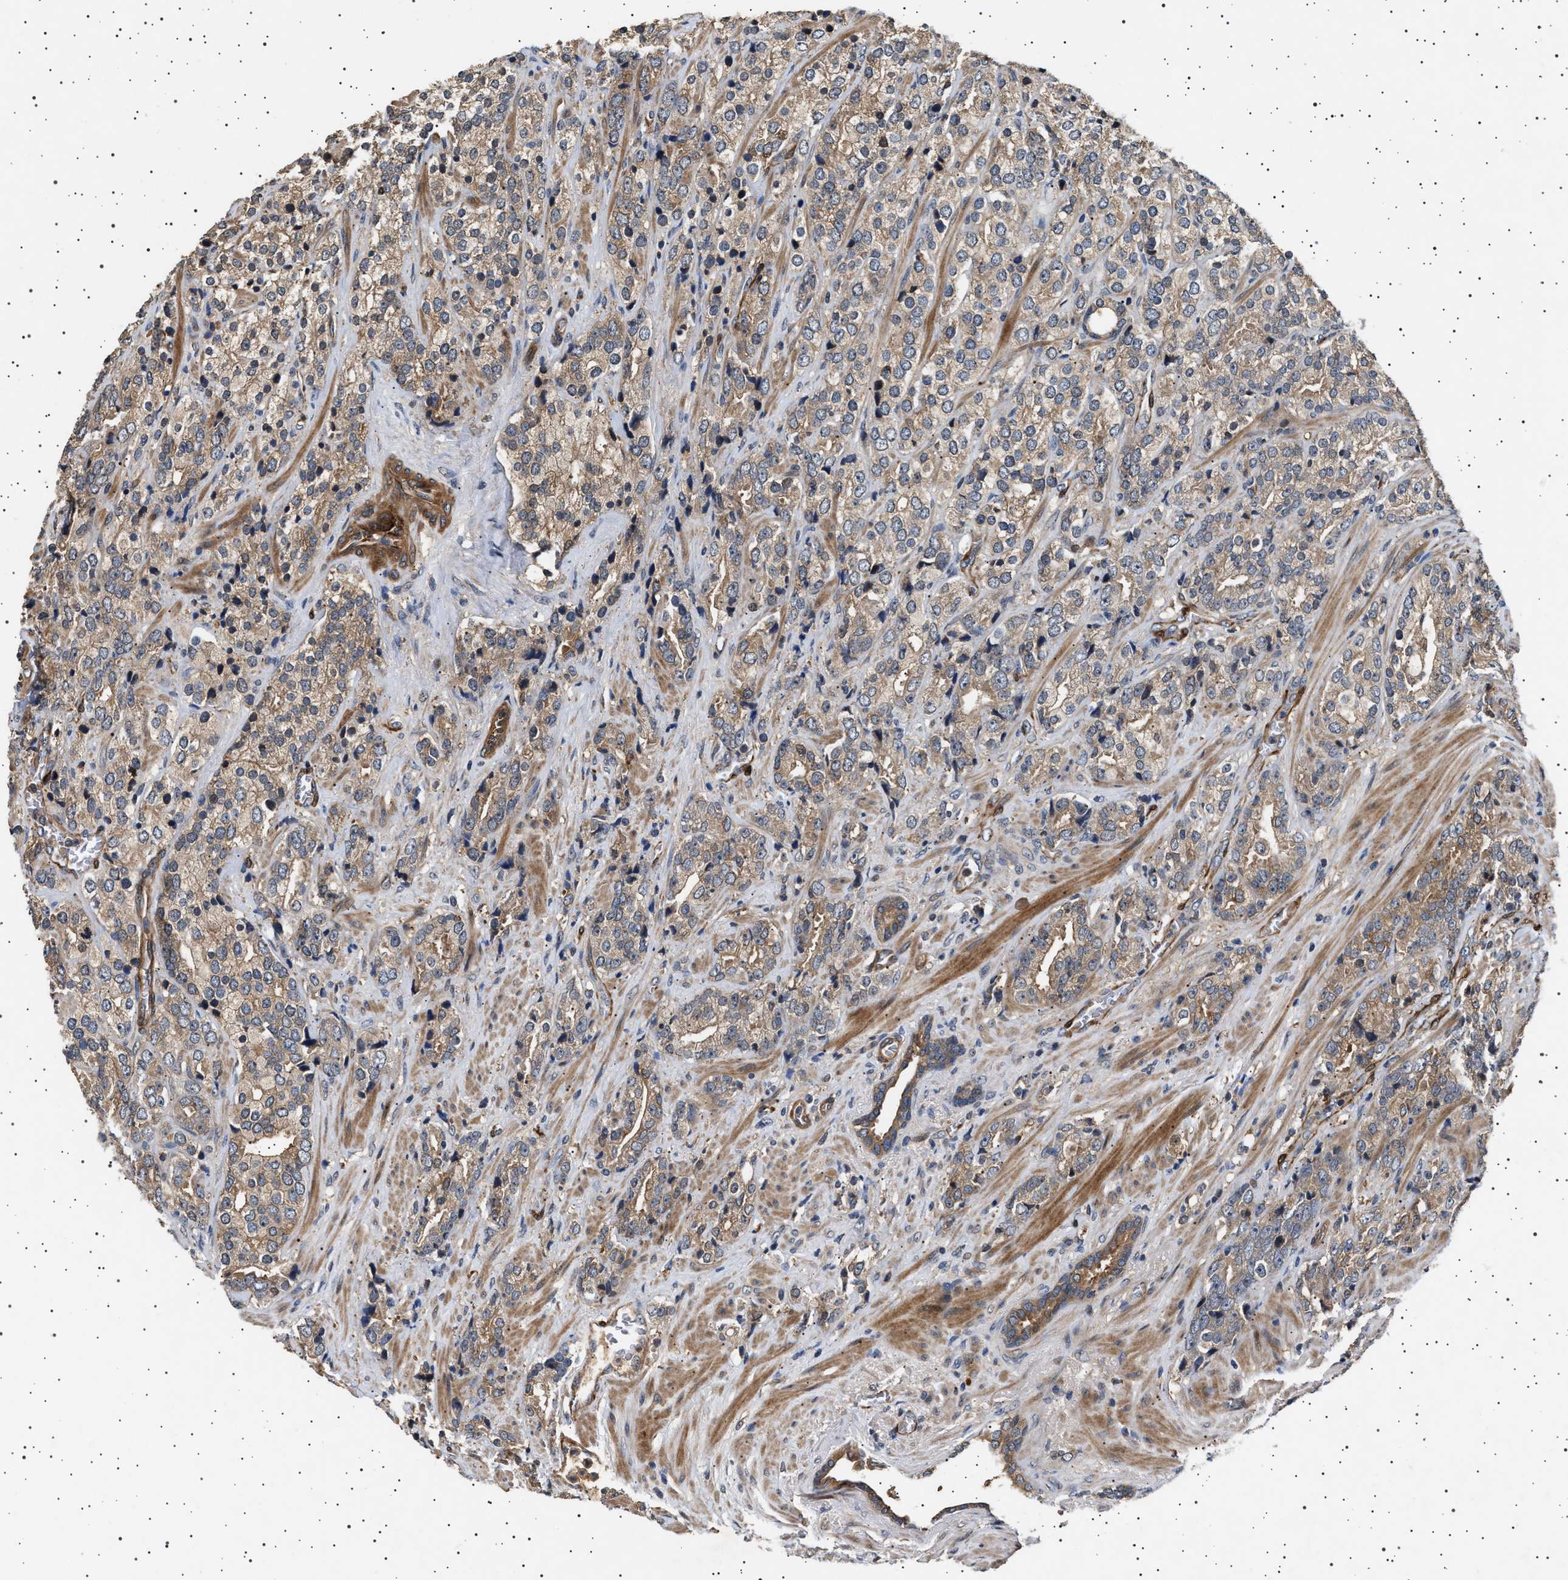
{"staining": {"intensity": "moderate", "quantity": ">75%", "location": "cytoplasmic/membranous"}, "tissue": "prostate cancer", "cell_type": "Tumor cells", "image_type": "cancer", "snomed": [{"axis": "morphology", "description": "Adenocarcinoma, High grade"}, {"axis": "topography", "description": "Prostate"}], "caption": "A histopathology image showing moderate cytoplasmic/membranous expression in approximately >75% of tumor cells in high-grade adenocarcinoma (prostate), as visualized by brown immunohistochemical staining.", "gene": "GUCY1B1", "patient": {"sex": "male", "age": 71}}